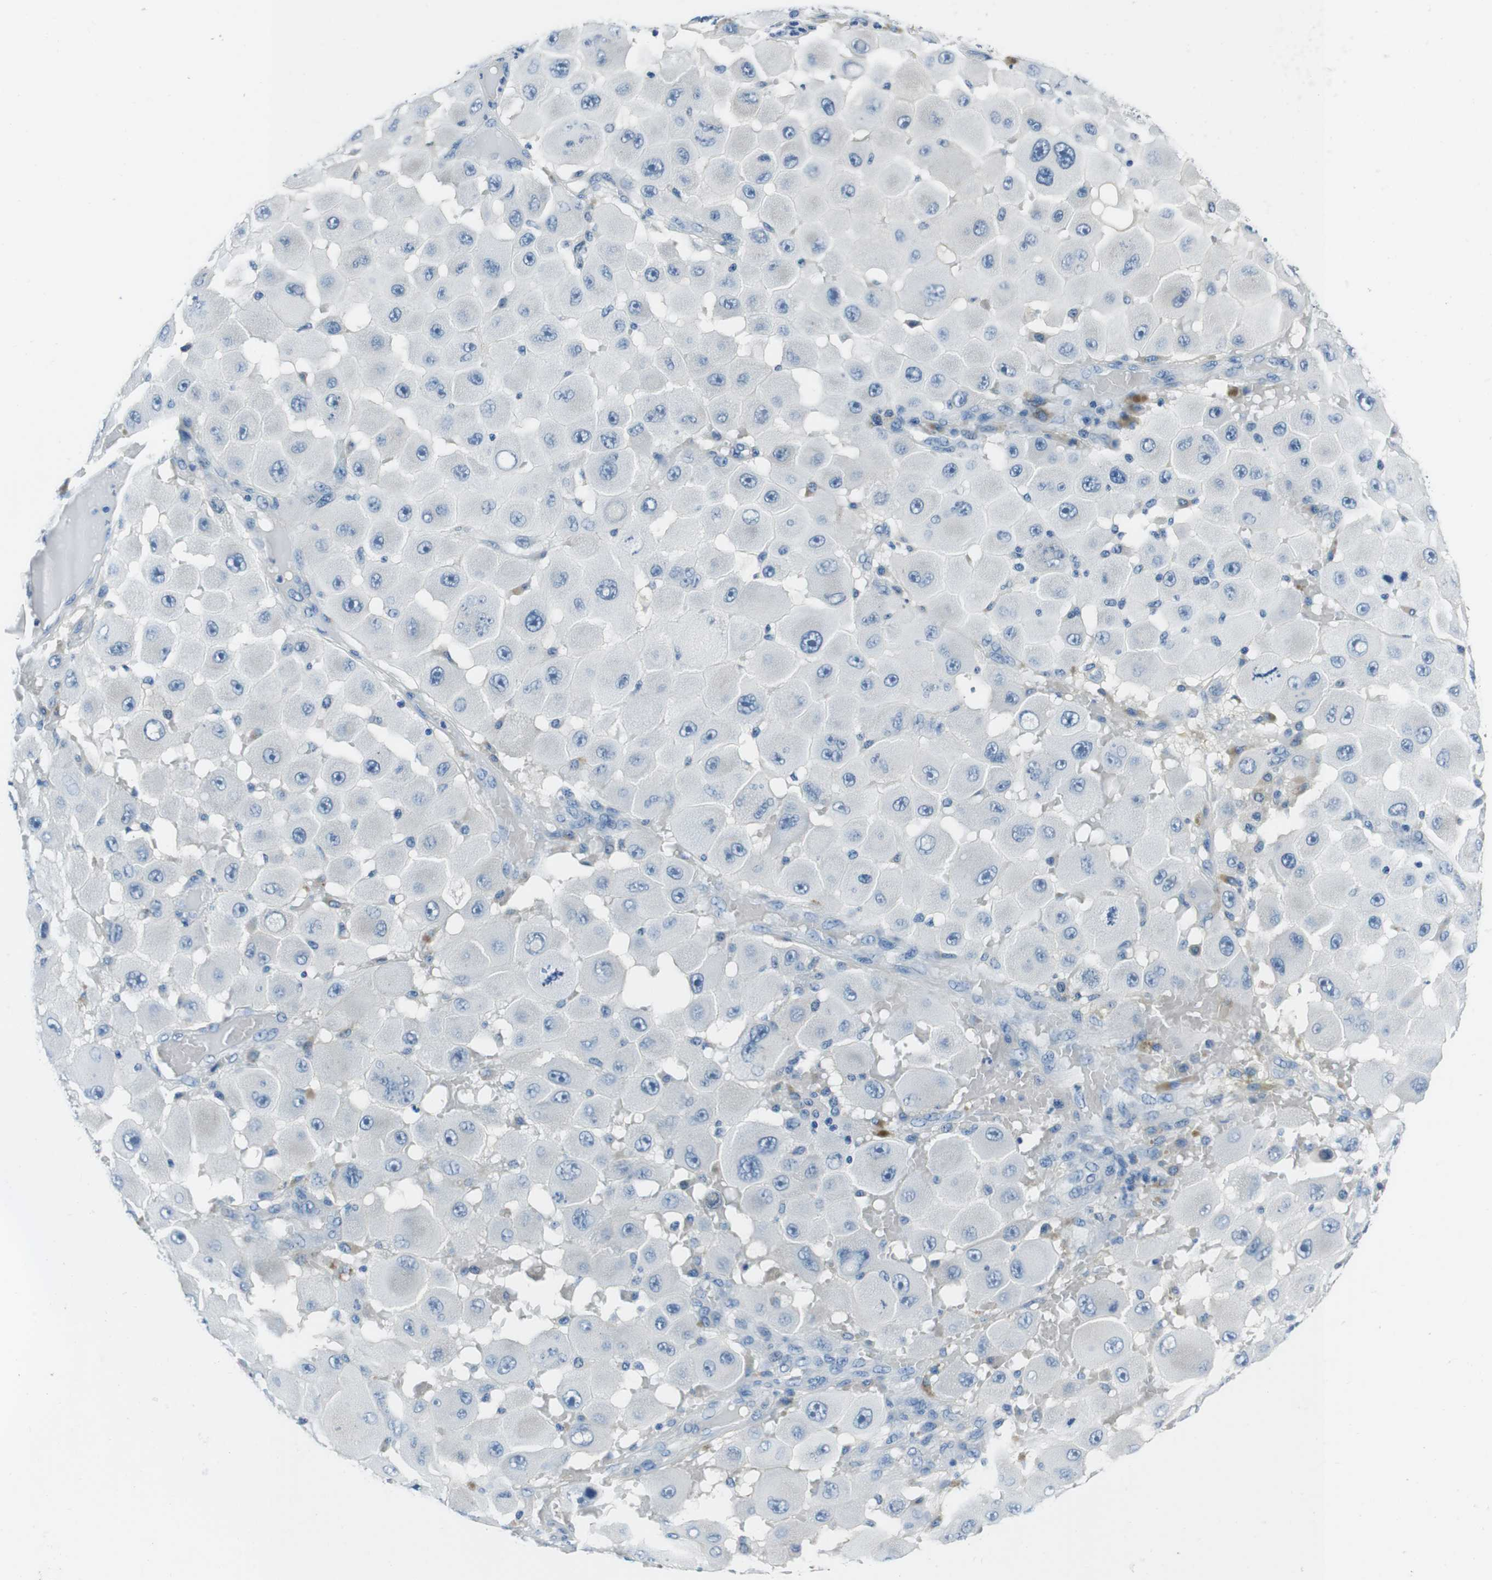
{"staining": {"intensity": "negative", "quantity": "none", "location": "none"}, "tissue": "melanoma", "cell_type": "Tumor cells", "image_type": "cancer", "snomed": [{"axis": "morphology", "description": "Malignant melanoma, NOS"}, {"axis": "topography", "description": "Skin"}], "caption": "Immunohistochemistry histopathology image of melanoma stained for a protein (brown), which demonstrates no expression in tumor cells.", "gene": "CASQ1", "patient": {"sex": "female", "age": 81}}